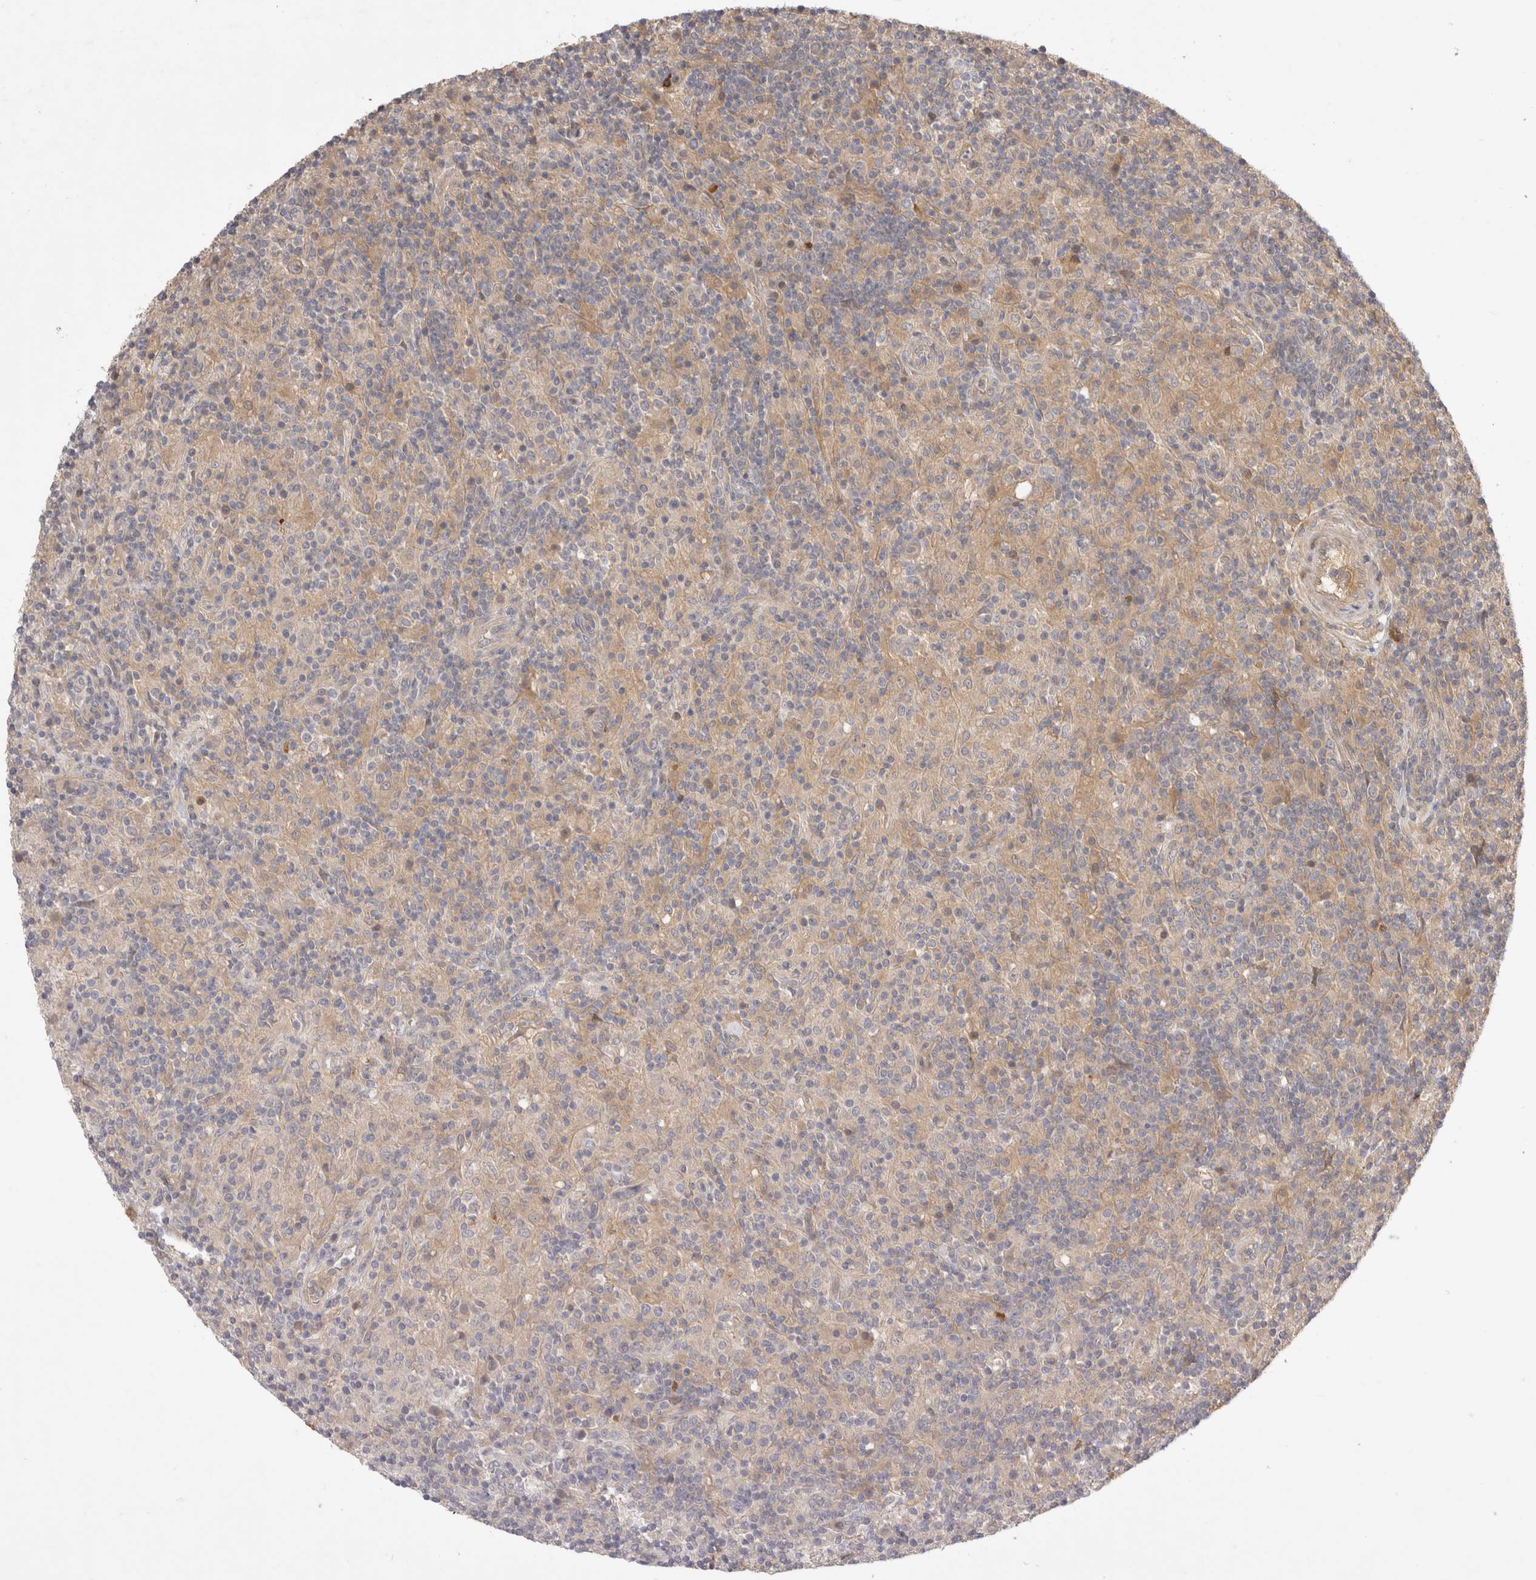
{"staining": {"intensity": "negative", "quantity": "none", "location": "none"}, "tissue": "lymphoma", "cell_type": "Tumor cells", "image_type": "cancer", "snomed": [{"axis": "morphology", "description": "Hodgkin's disease, NOS"}, {"axis": "topography", "description": "Lymph node"}], "caption": "Immunohistochemistry image of Hodgkin's disease stained for a protein (brown), which shows no staining in tumor cells. Nuclei are stained in blue.", "gene": "PPP1R42", "patient": {"sex": "male", "age": 70}}